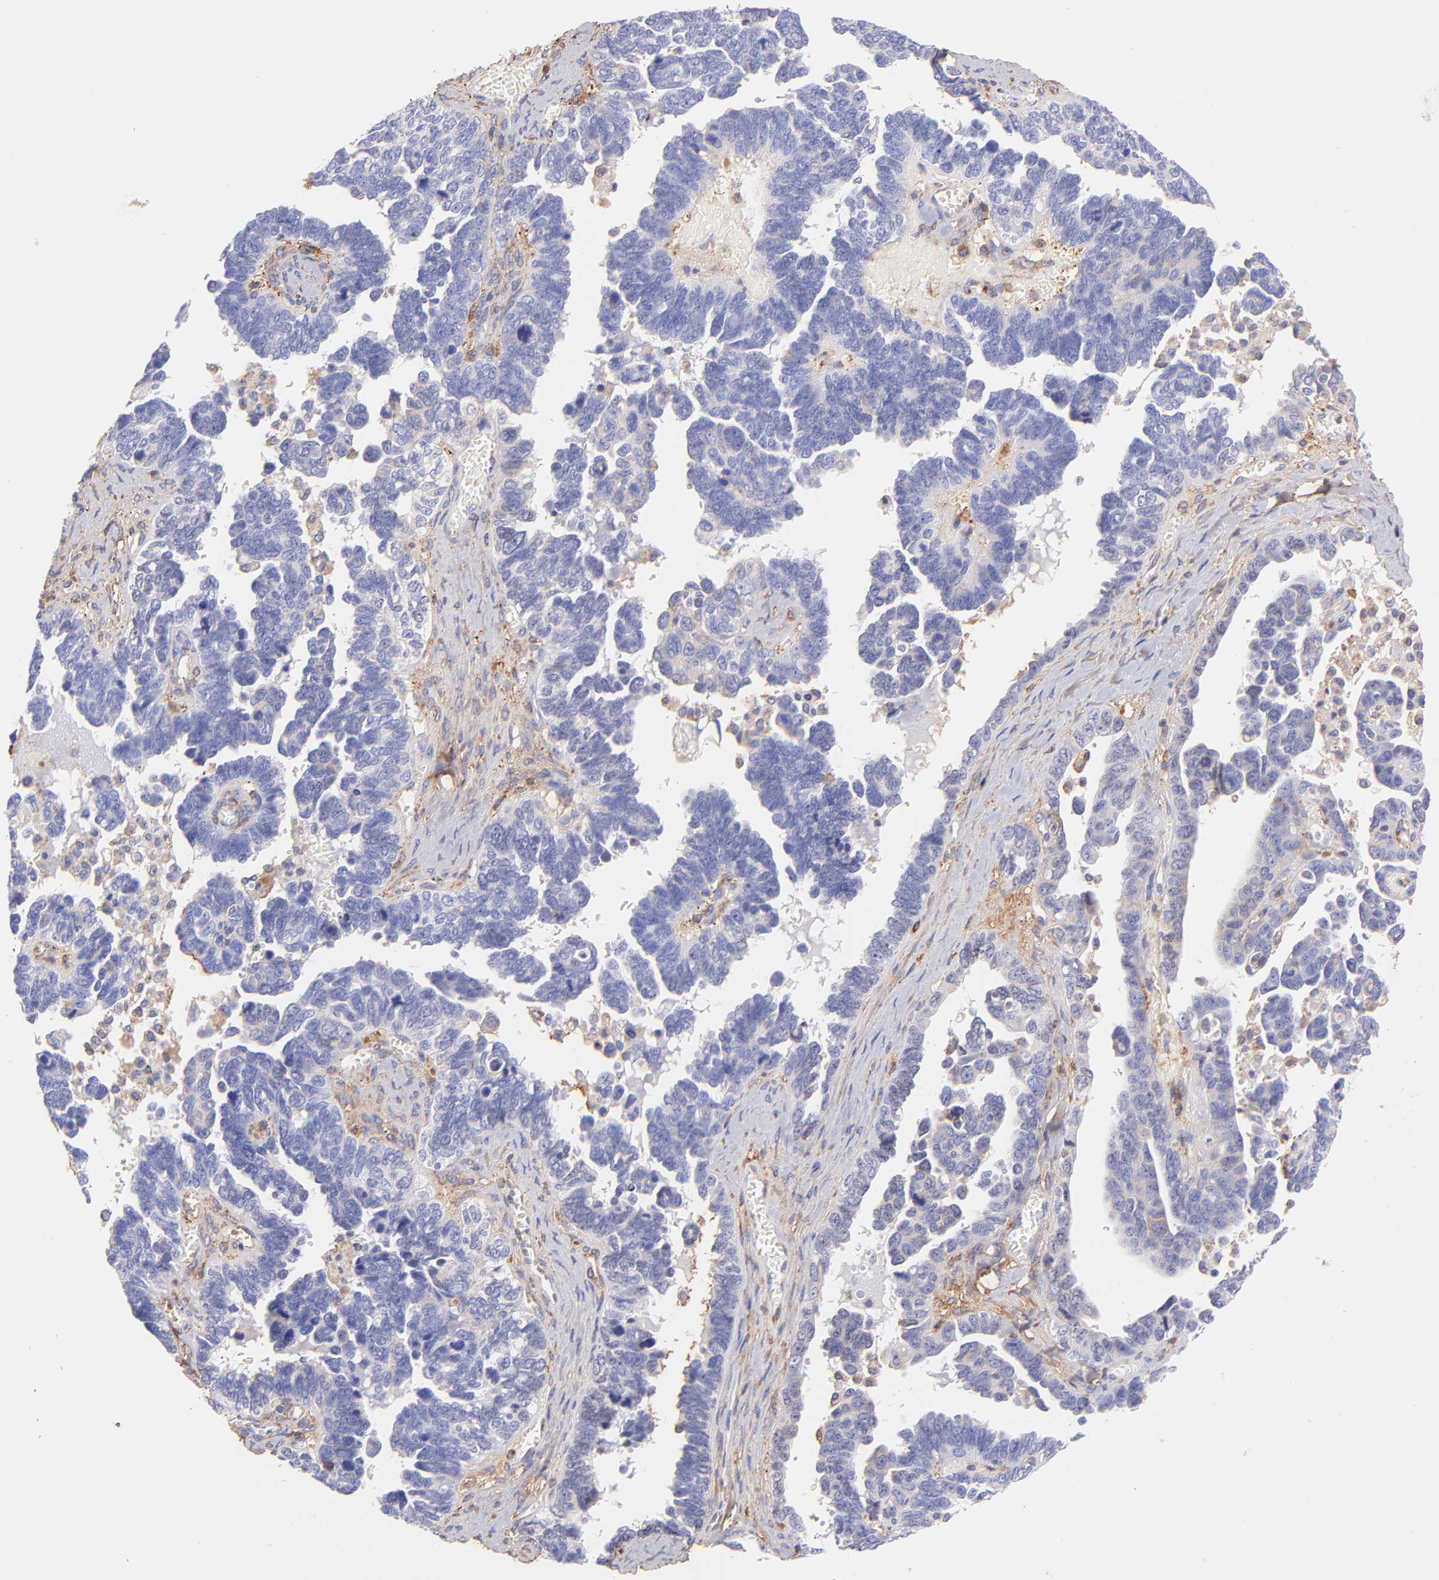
{"staining": {"intensity": "negative", "quantity": "none", "location": "none"}, "tissue": "ovarian cancer", "cell_type": "Tumor cells", "image_type": "cancer", "snomed": [{"axis": "morphology", "description": "Cystadenocarcinoma, serous, NOS"}, {"axis": "topography", "description": "Ovary"}], "caption": "This is an IHC photomicrograph of ovarian cancer. There is no expression in tumor cells.", "gene": "BGN", "patient": {"sex": "female", "age": 69}}